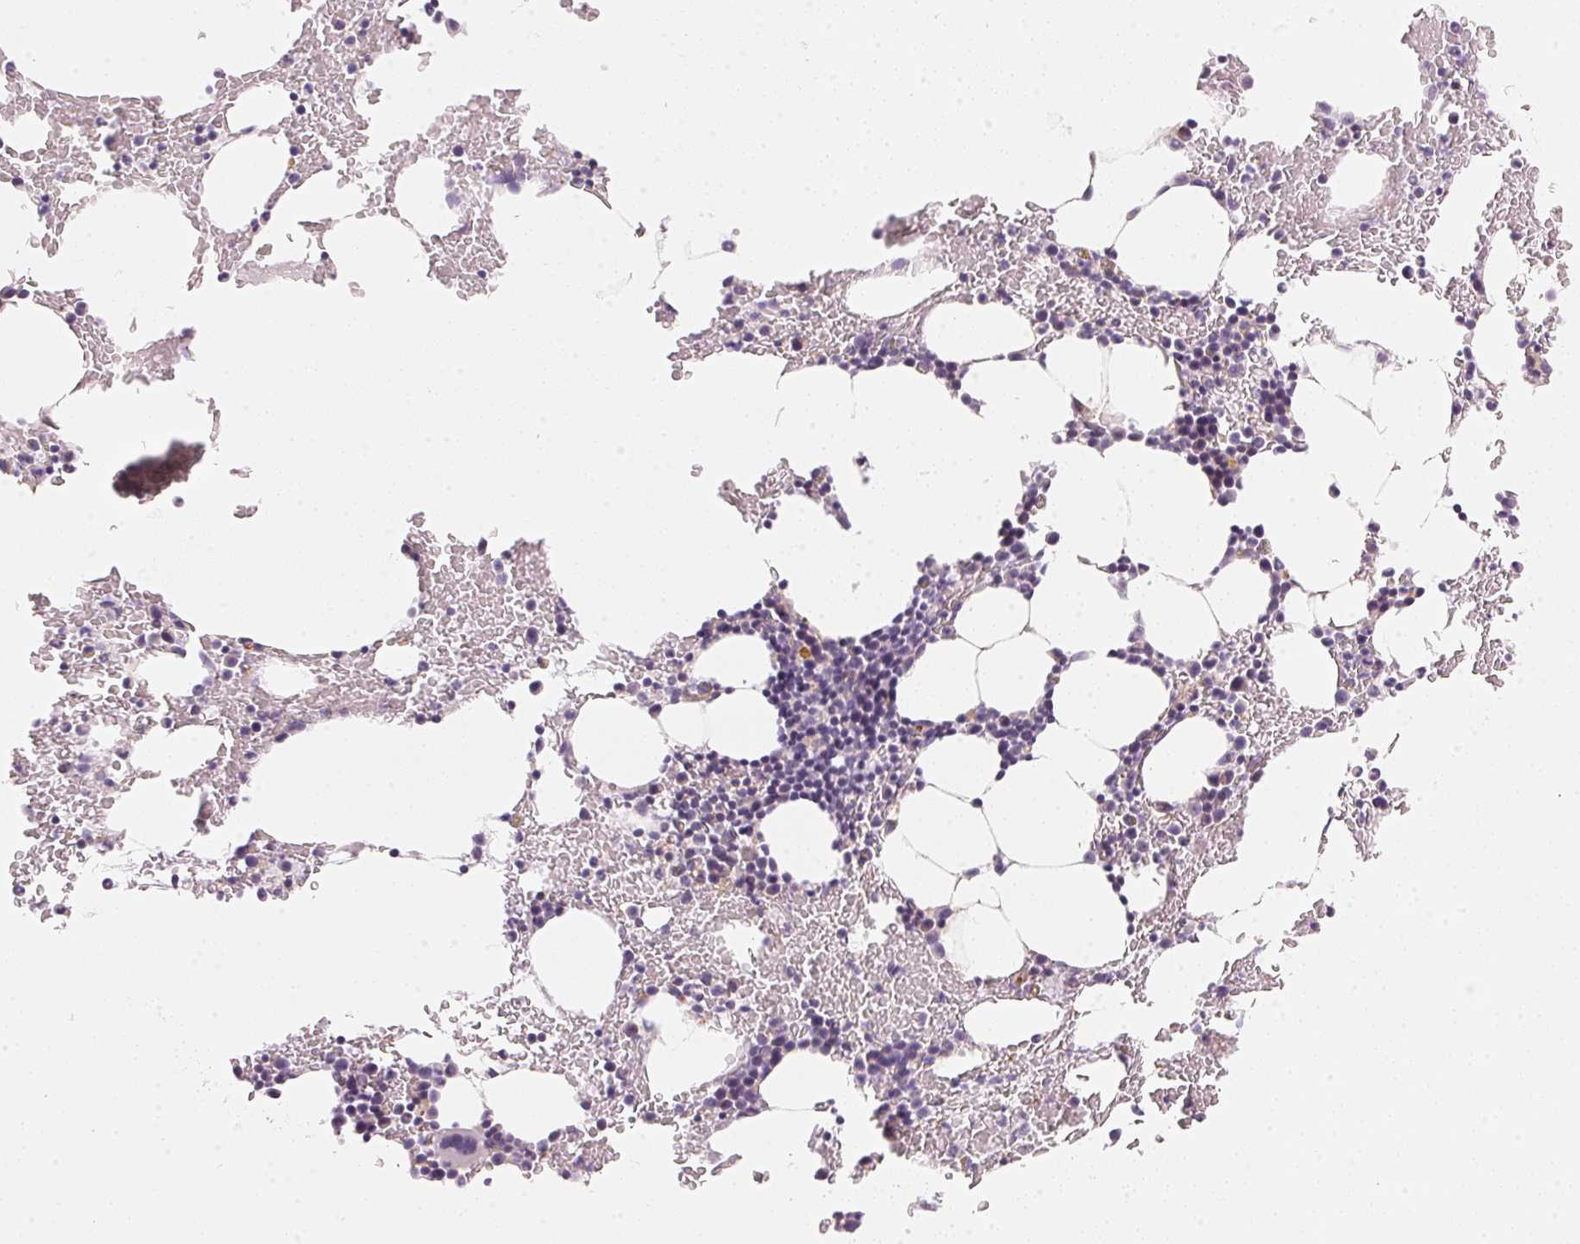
{"staining": {"intensity": "negative", "quantity": "none", "location": "none"}, "tissue": "bone marrow", "cell_type": "Hematopoietic cells", "image_type": "normal", "snomed": [{"axis": "morphology", "description": "Normal tissue, NOS"}, {"axis": "topography", "description": "Bone marrow"}], "caption": "Immunohistochemistry micrograph of unremarkable bone marrow: bone marrow stained with DAB (3,3'-diaminobenzidine) reveals no significant protein expression in hematopoietic cells.", "gene": "HOXB13", "patient": {"sex": "female", "age": 84}}